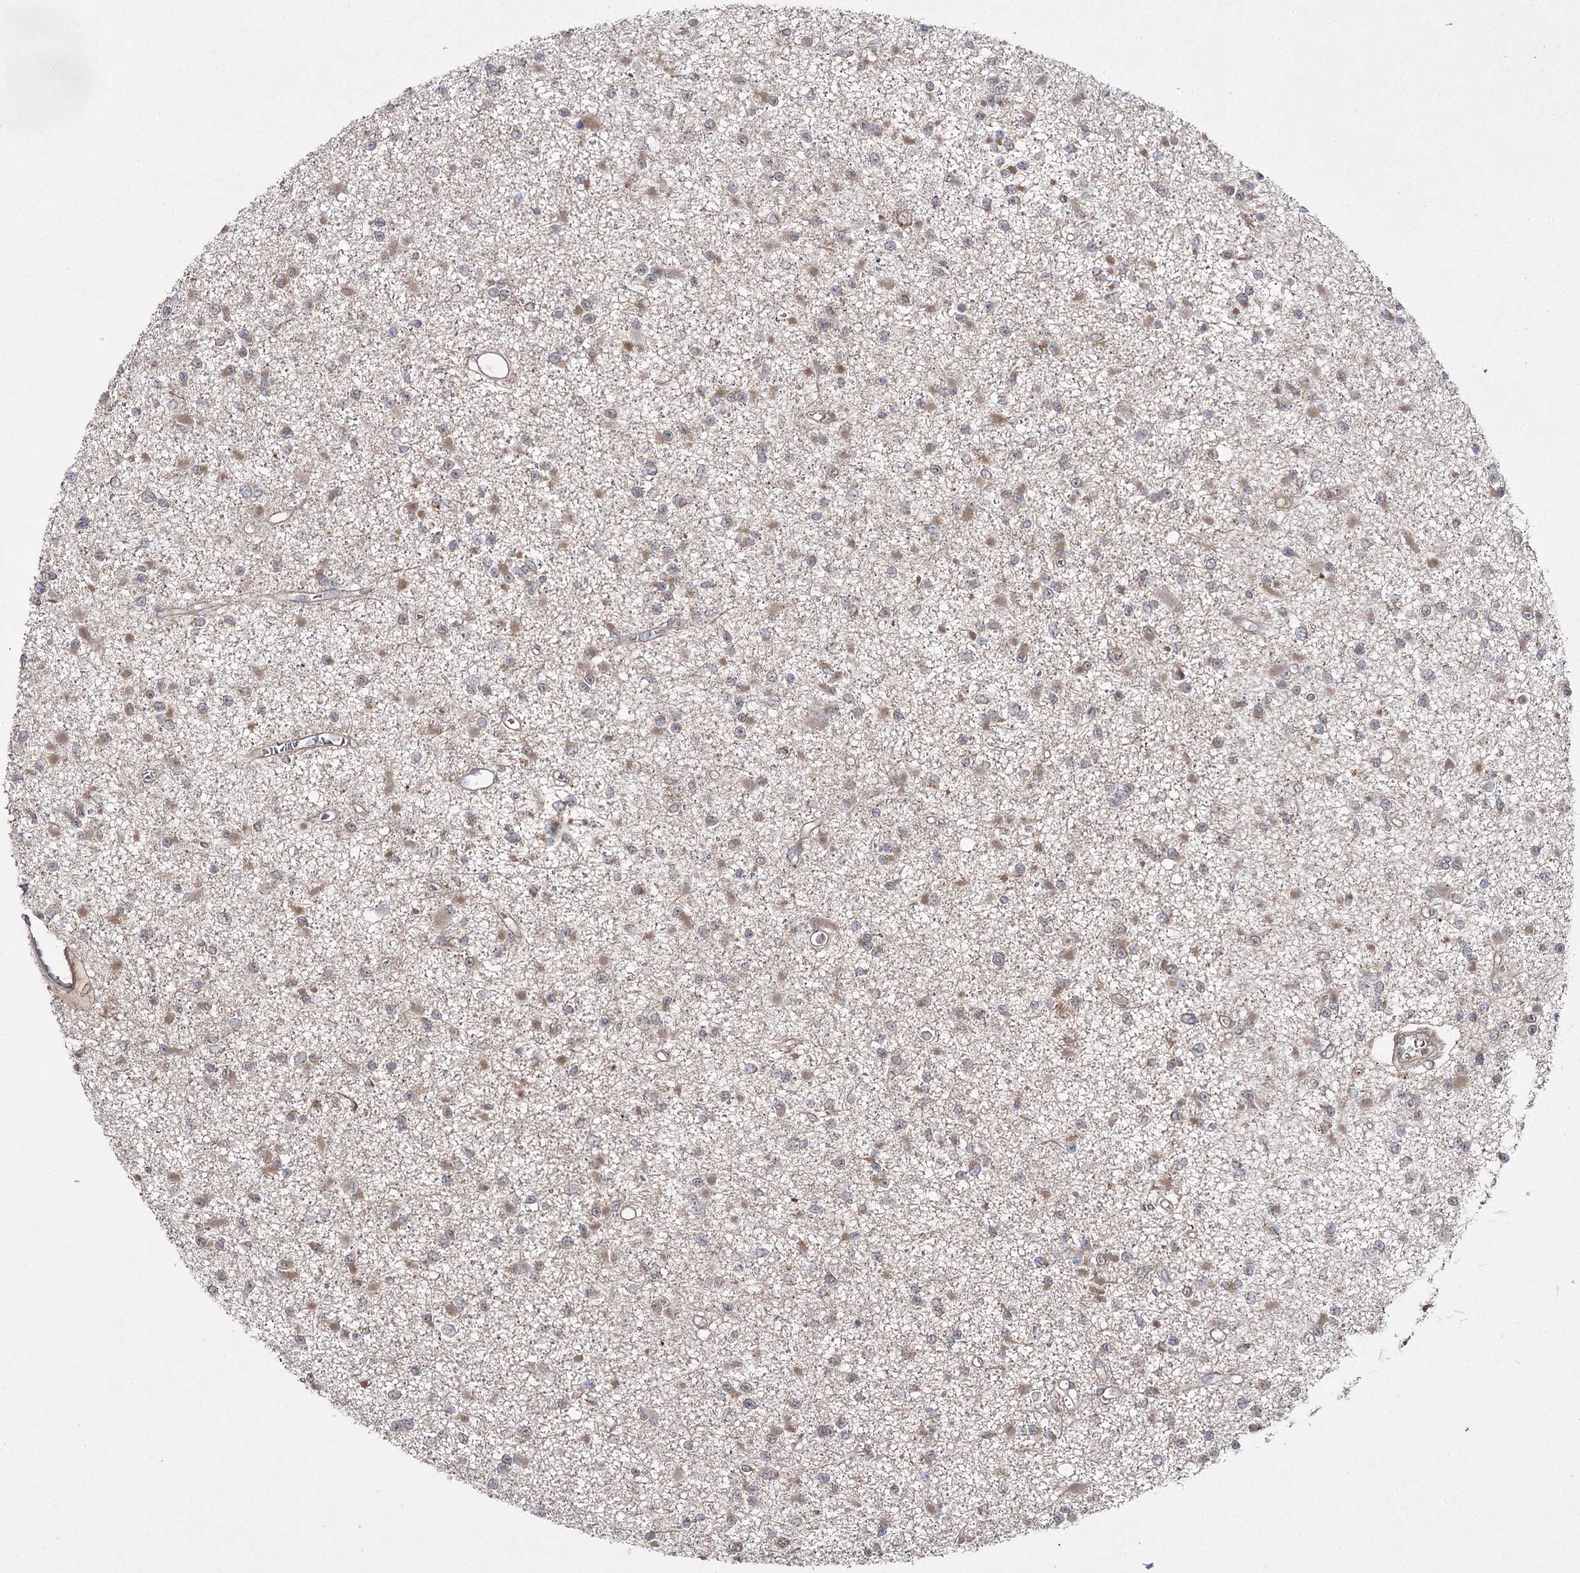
{"staining": {"intensity": "weak", "quantity": "25%-75%", "location": "cytoplasmic/membranous"}, "tissue": "glioma", "cell_type": "Tumor cells", "image_type": "cancer", "snomed": [{"axis": "morphology", "description": "Glioma, malignant, Low grade"}, {"axis": "topography", "description": "Brain"}], "caption": "The micrograph reveals a brown stain indicating the presence of a protein in the cytoplasmic/membranous of tumor cells in low-grade glioma (malignant). The staining was performed using DAB (3,3'-diaminobenzidine) to visualize the protein expression in brown, while the nuclei were stained in blue with hematoxylin (Magnification: 20x).", "gene": "WDR44", "patient": {"sex": "female", "age": 22}}